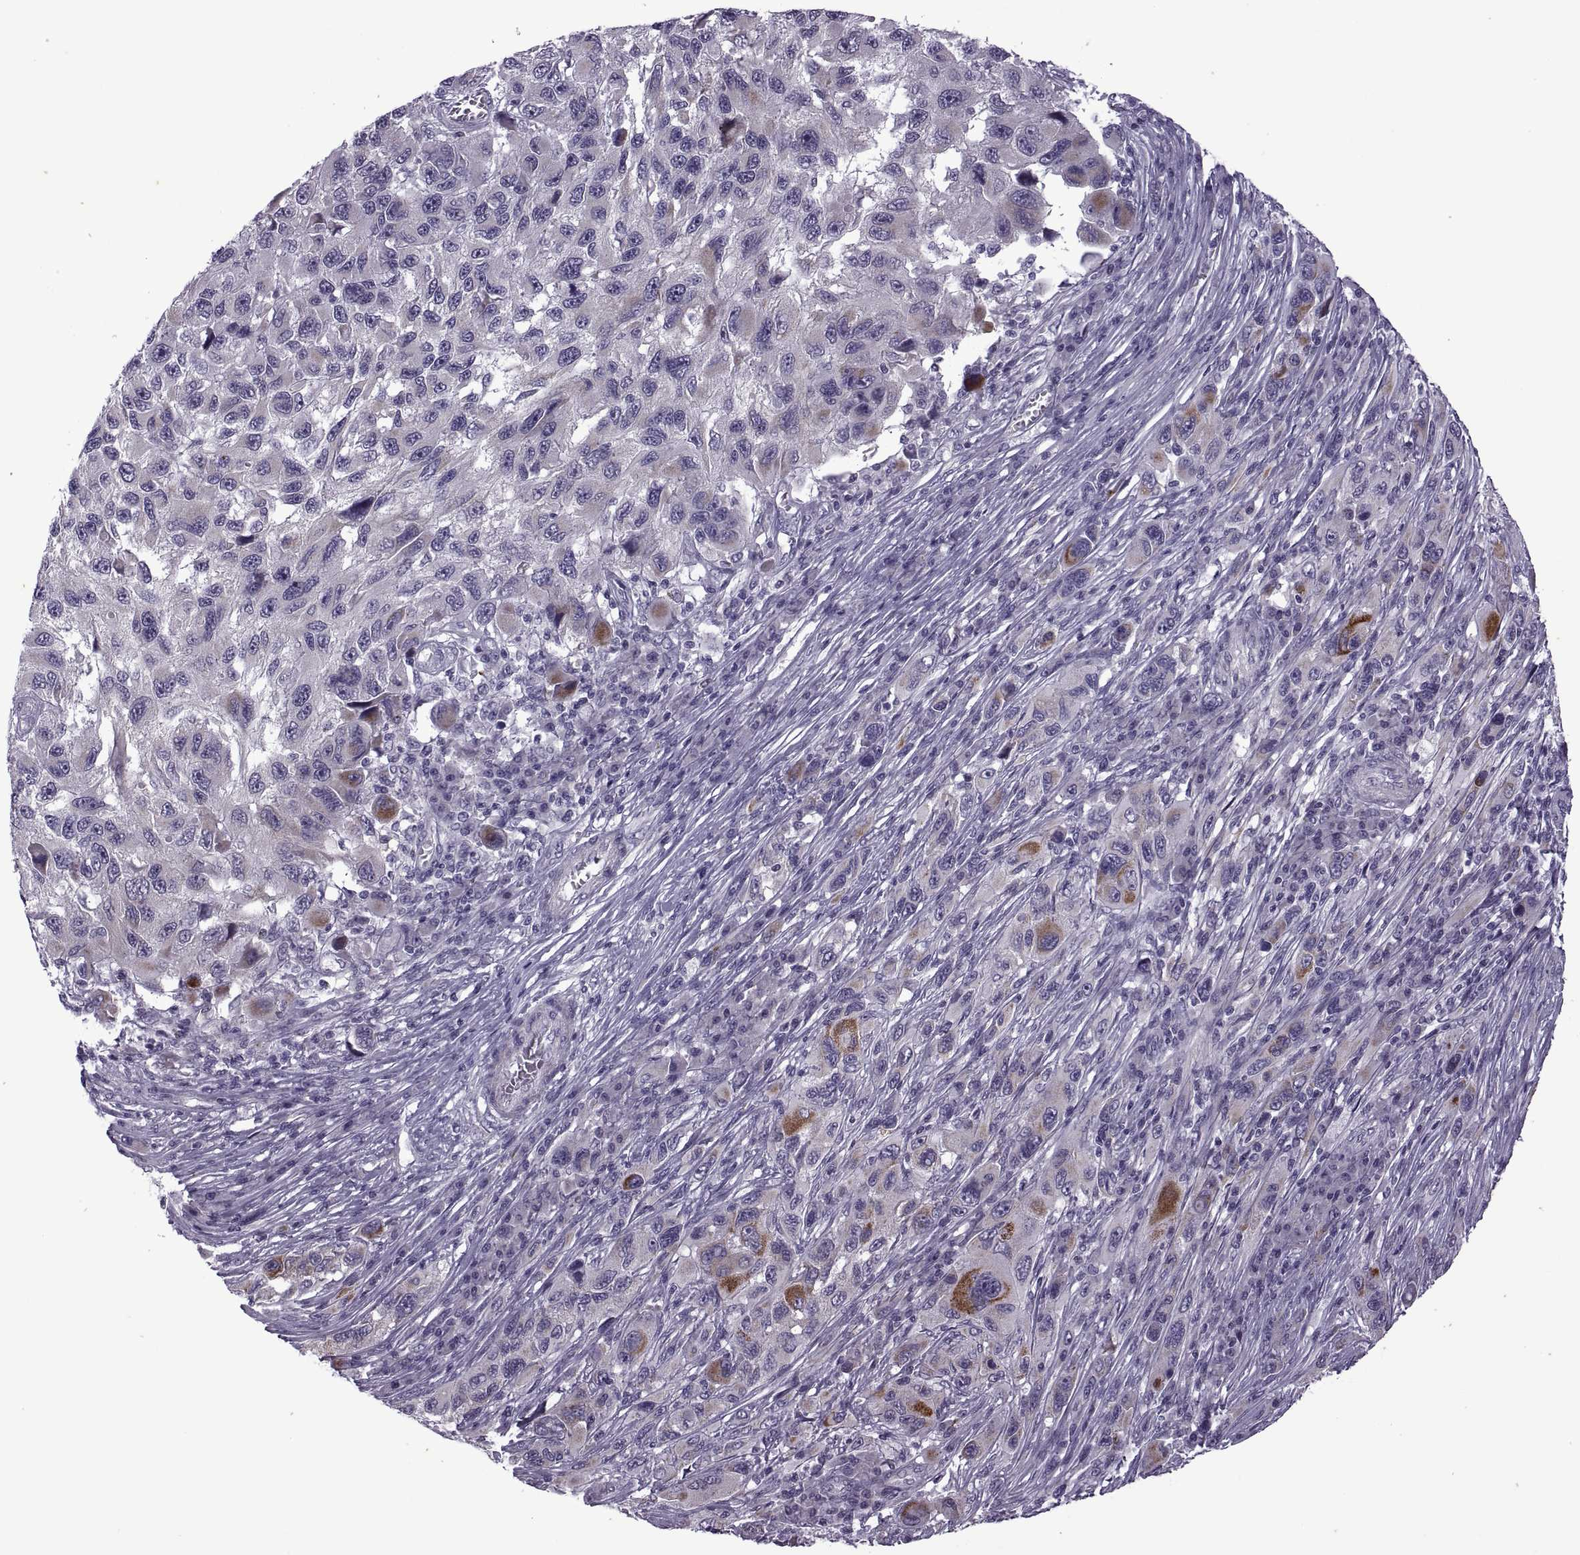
{"staining": {"intensity": "moderate", "quantity": "<25%", "location": "cytoplasmic/membranous"}, "tissue": "melanoma", "cell_type": "Tumor cells", "image_type": "cancer", "snomed": [{"axis": "morphology", "description": "Malignant melanoma, NOS"}, {"axis": "topography", "description": "Skin"}], "caption": "Approximately <25% of tumor cells in melanoma demonstrate moderate cytoplasmic/membranous protein staining as visualized by brown immunohistochemical staining.", "gene": "RIPK4", "patient": {"sex": "male", "age": 53}}